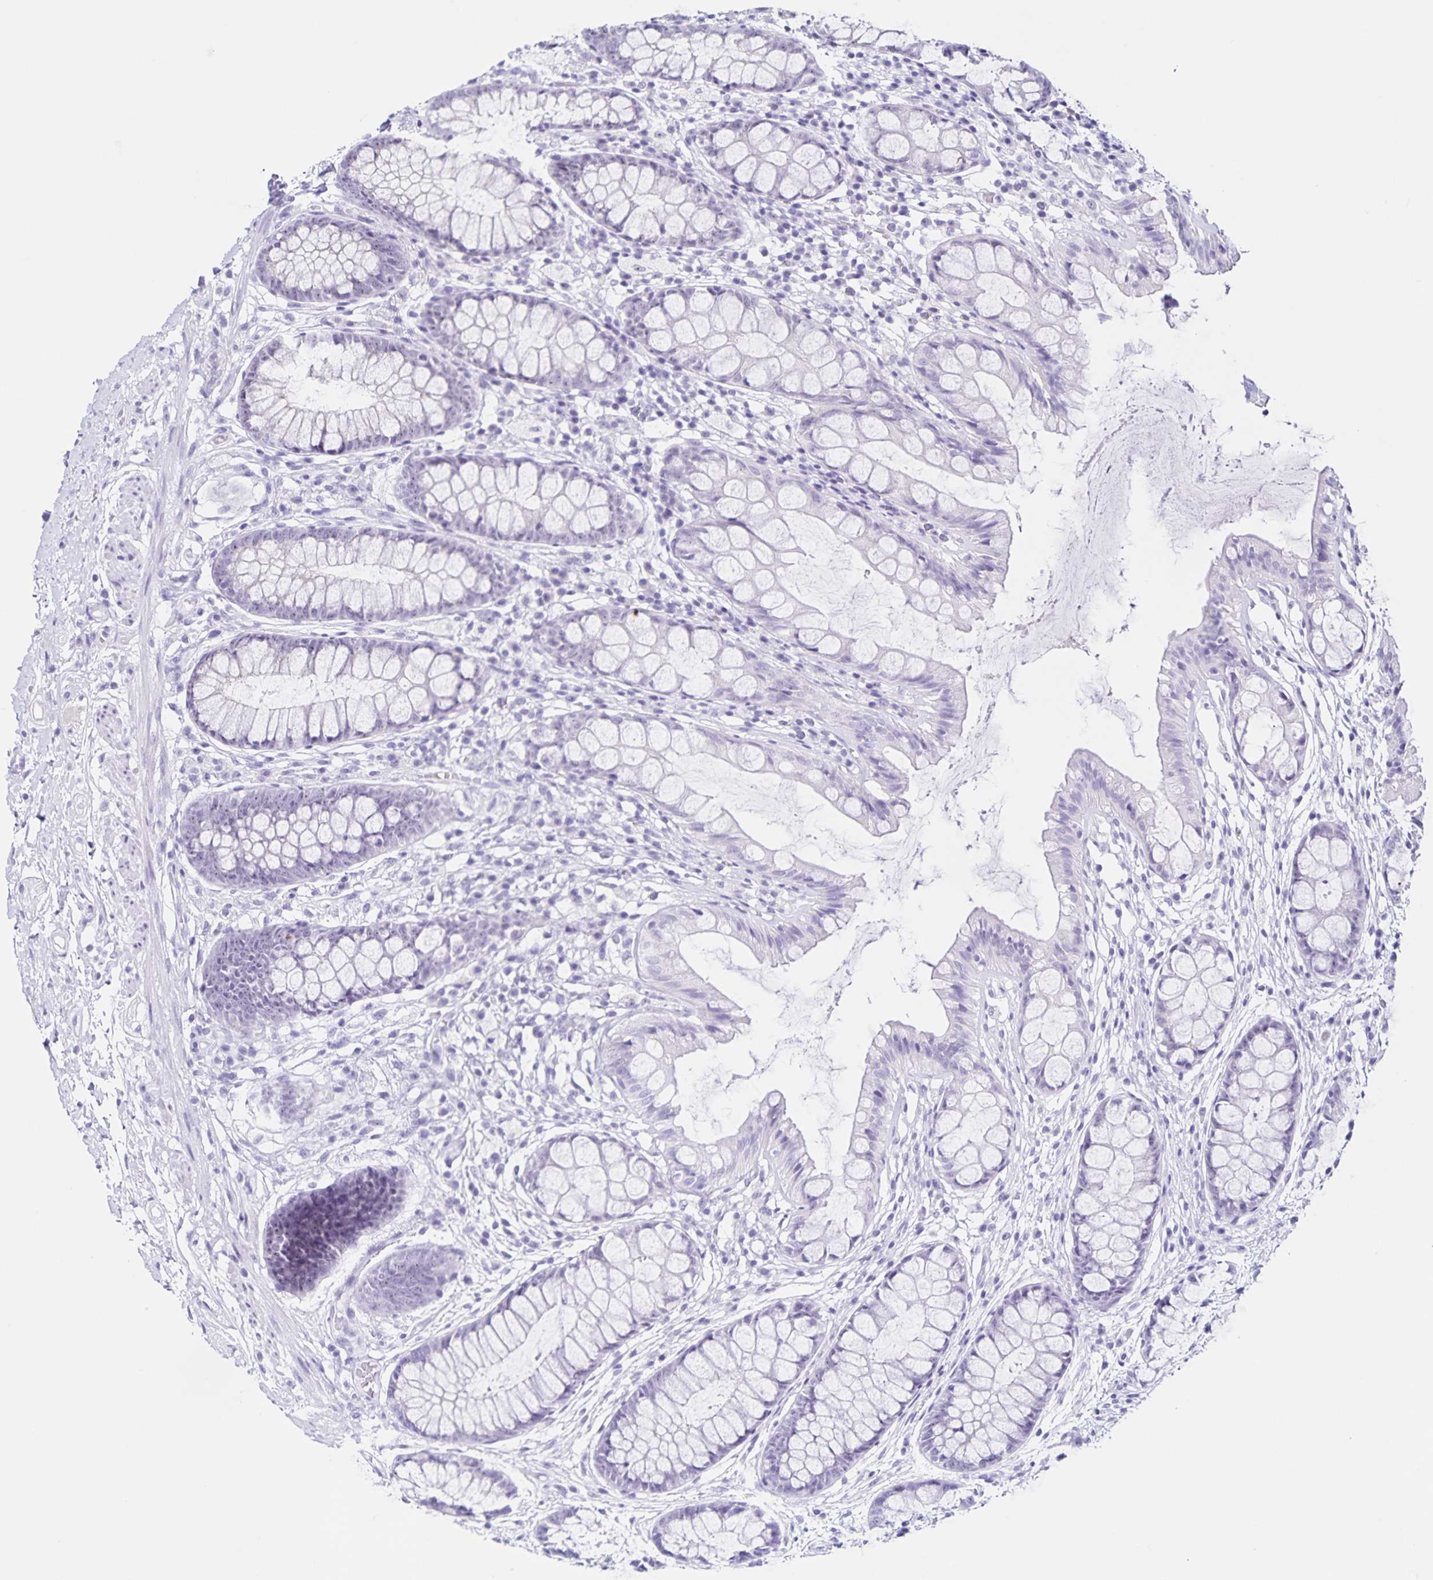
{"staining": {"intensity": "negative", "quantity": "none", "location": "none"}, "tissue": "rectum", "cell_type": "Glandular cells", "image_type": "normal", "snomed": [{"axis": "morphology", "description": "Normal tissue, NOS"}, {"axis": "topography", "description": "Rectum"}], "caption": "Protein analysis of unremarkable rectum shows no significant positivity in glandular cells.", "gene": "FAM170A", "patient": {"sex": "female", "age": 62}}